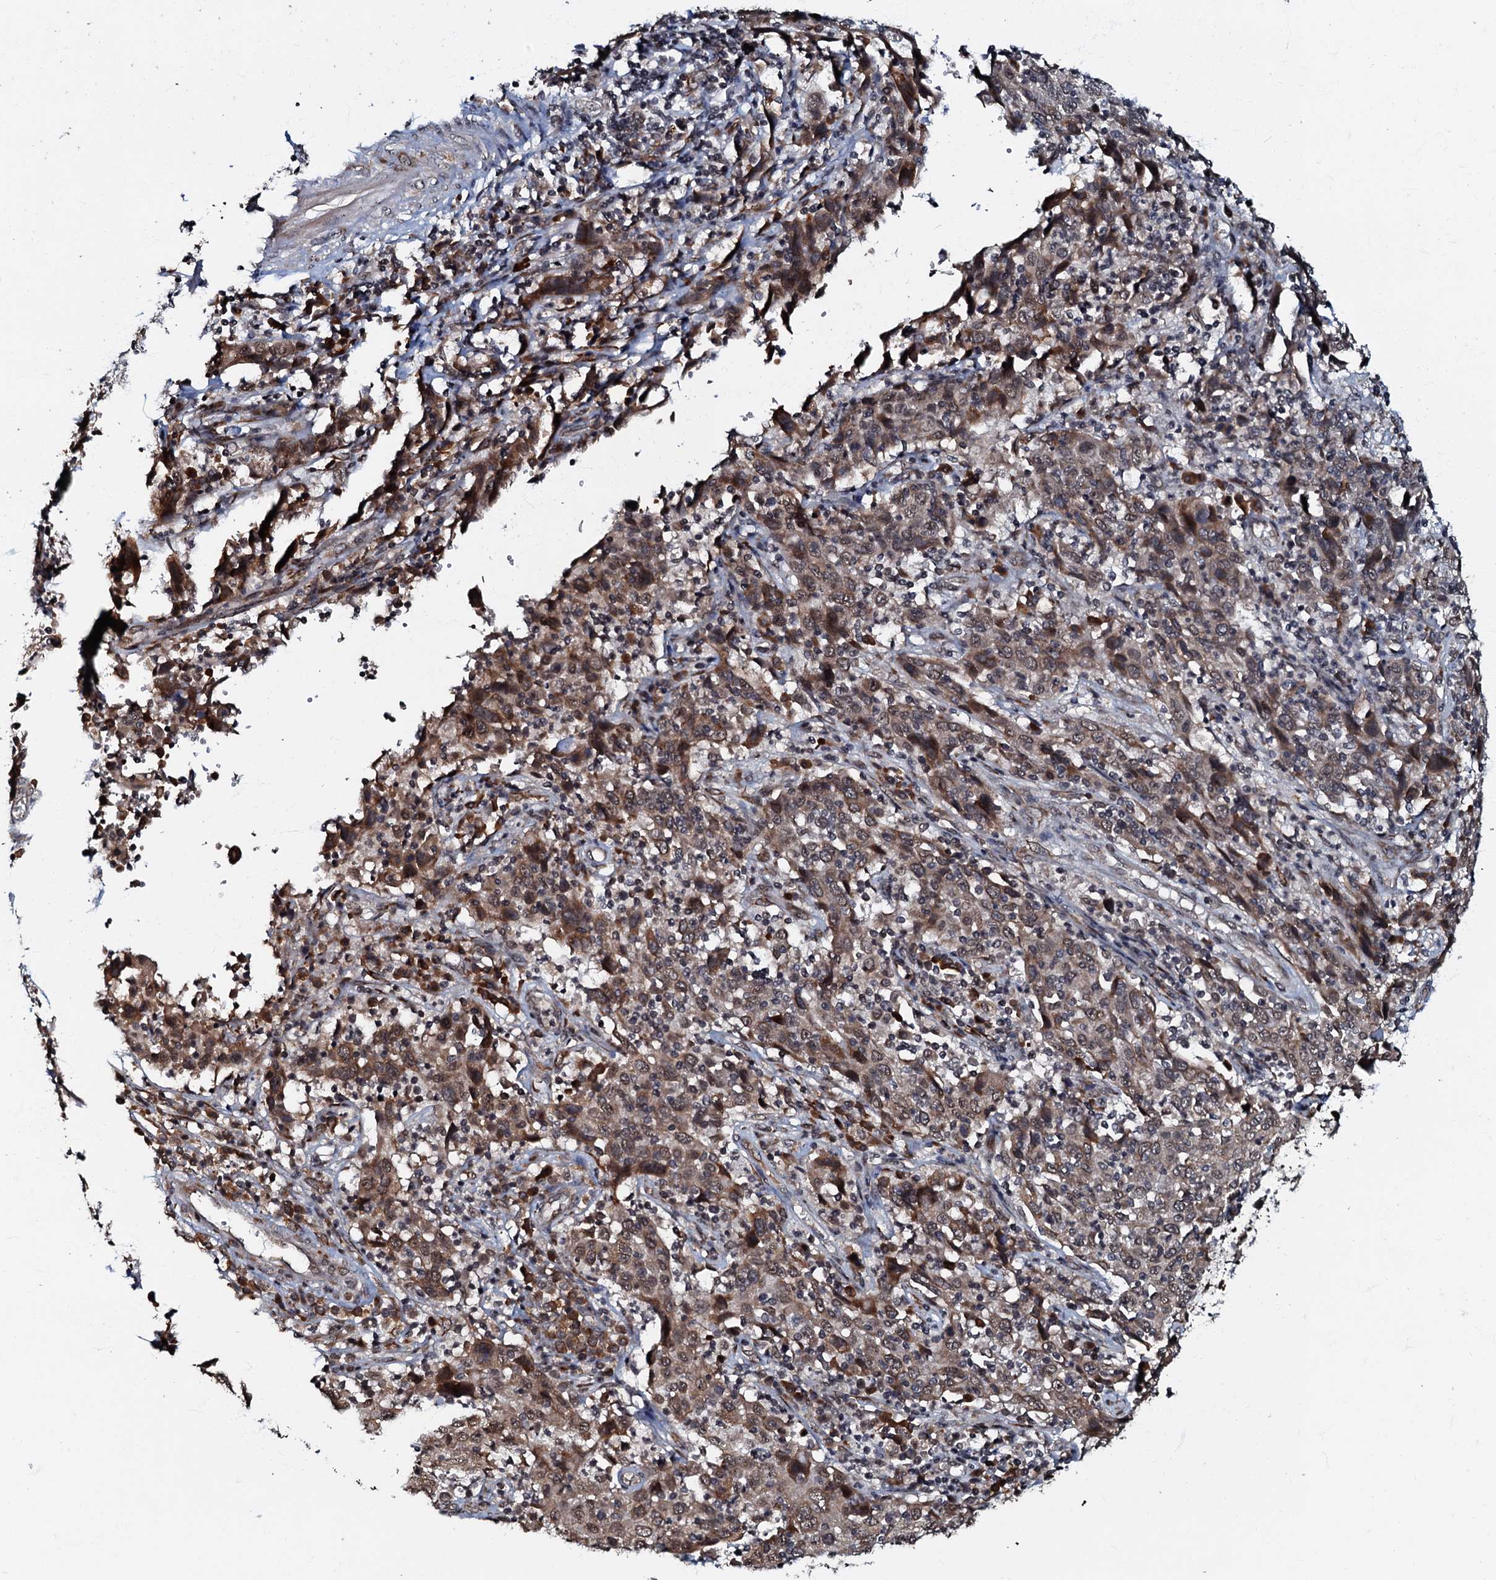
{"staining": {"intensity": "moderate", "quantity": ">75%", "location": "cytoplasmic/membranous,nuclear"}, "tissue": "cervical cancer", "cell_type": "Tumor cells", "image_type": "cancer", "snomed": [{"axis": "morphology", "description": "Squamous cell carcinoma, NOS"}, {"axis": "topography", "description": "Cervix"}], "caption": "High-power microscopy captured an IHC image of cervical squamous cell carcinoma, revealing moderate cytoplasmic/membranous and nuclear staining in about >75% of tumor cells.", "gene": "C18orf32", "patient": {"sex": "female", "age": 46}}